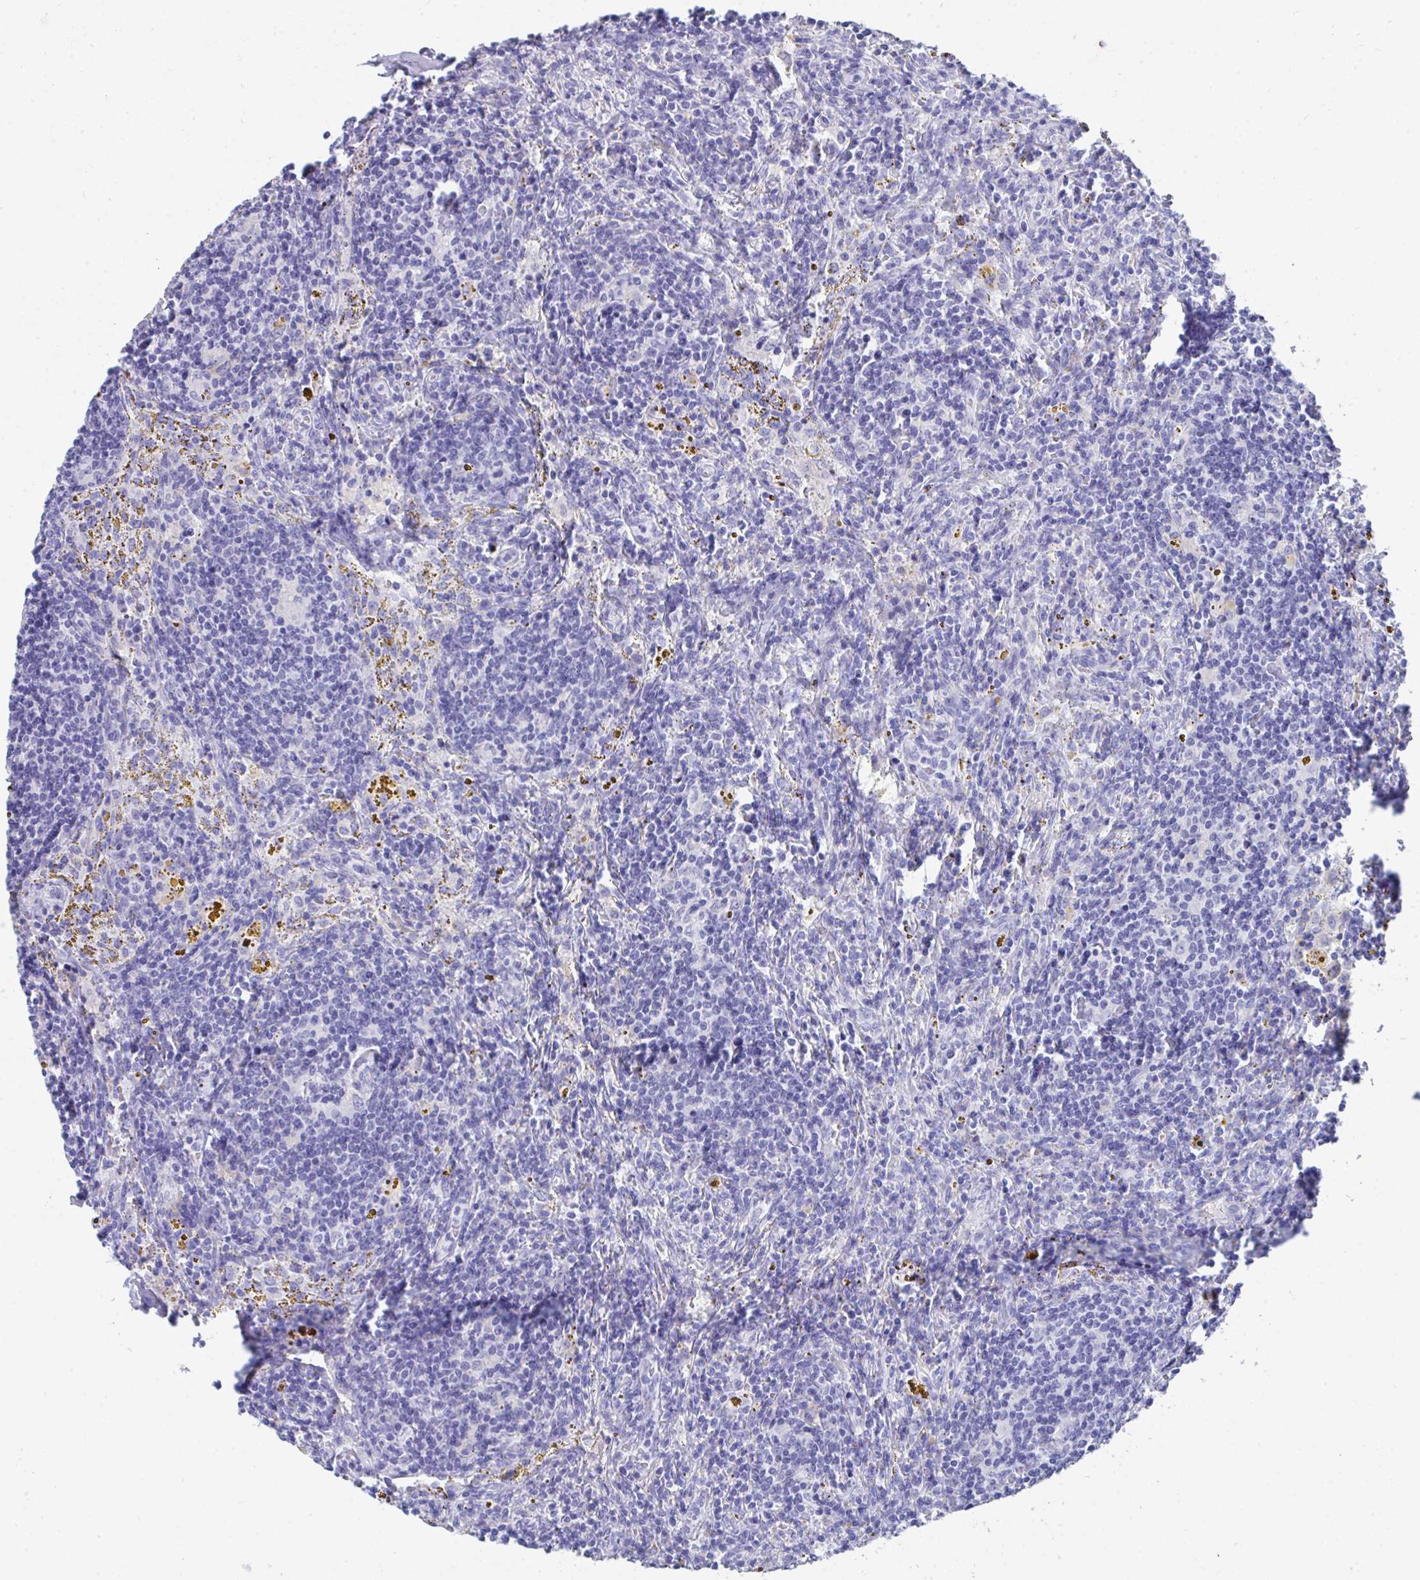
{"staining": {"intensity": "negative", "quantity": "none", "location": "none"}, "tissue": "lymphoma", "cell_type": "Tumor cells", "image_type": "cancer", "snomed": [{"axis": "morphology", "description": "Malignant lymphoma, non-Hodgkin's type, Low grade"}, {"axis": "topography", "description": "Spleen"}], "caption": "An image of human lymphoma is negative for staining in tumor cells.", "gene": "HGD", "patient": {"sex": "female", "age": 70}}